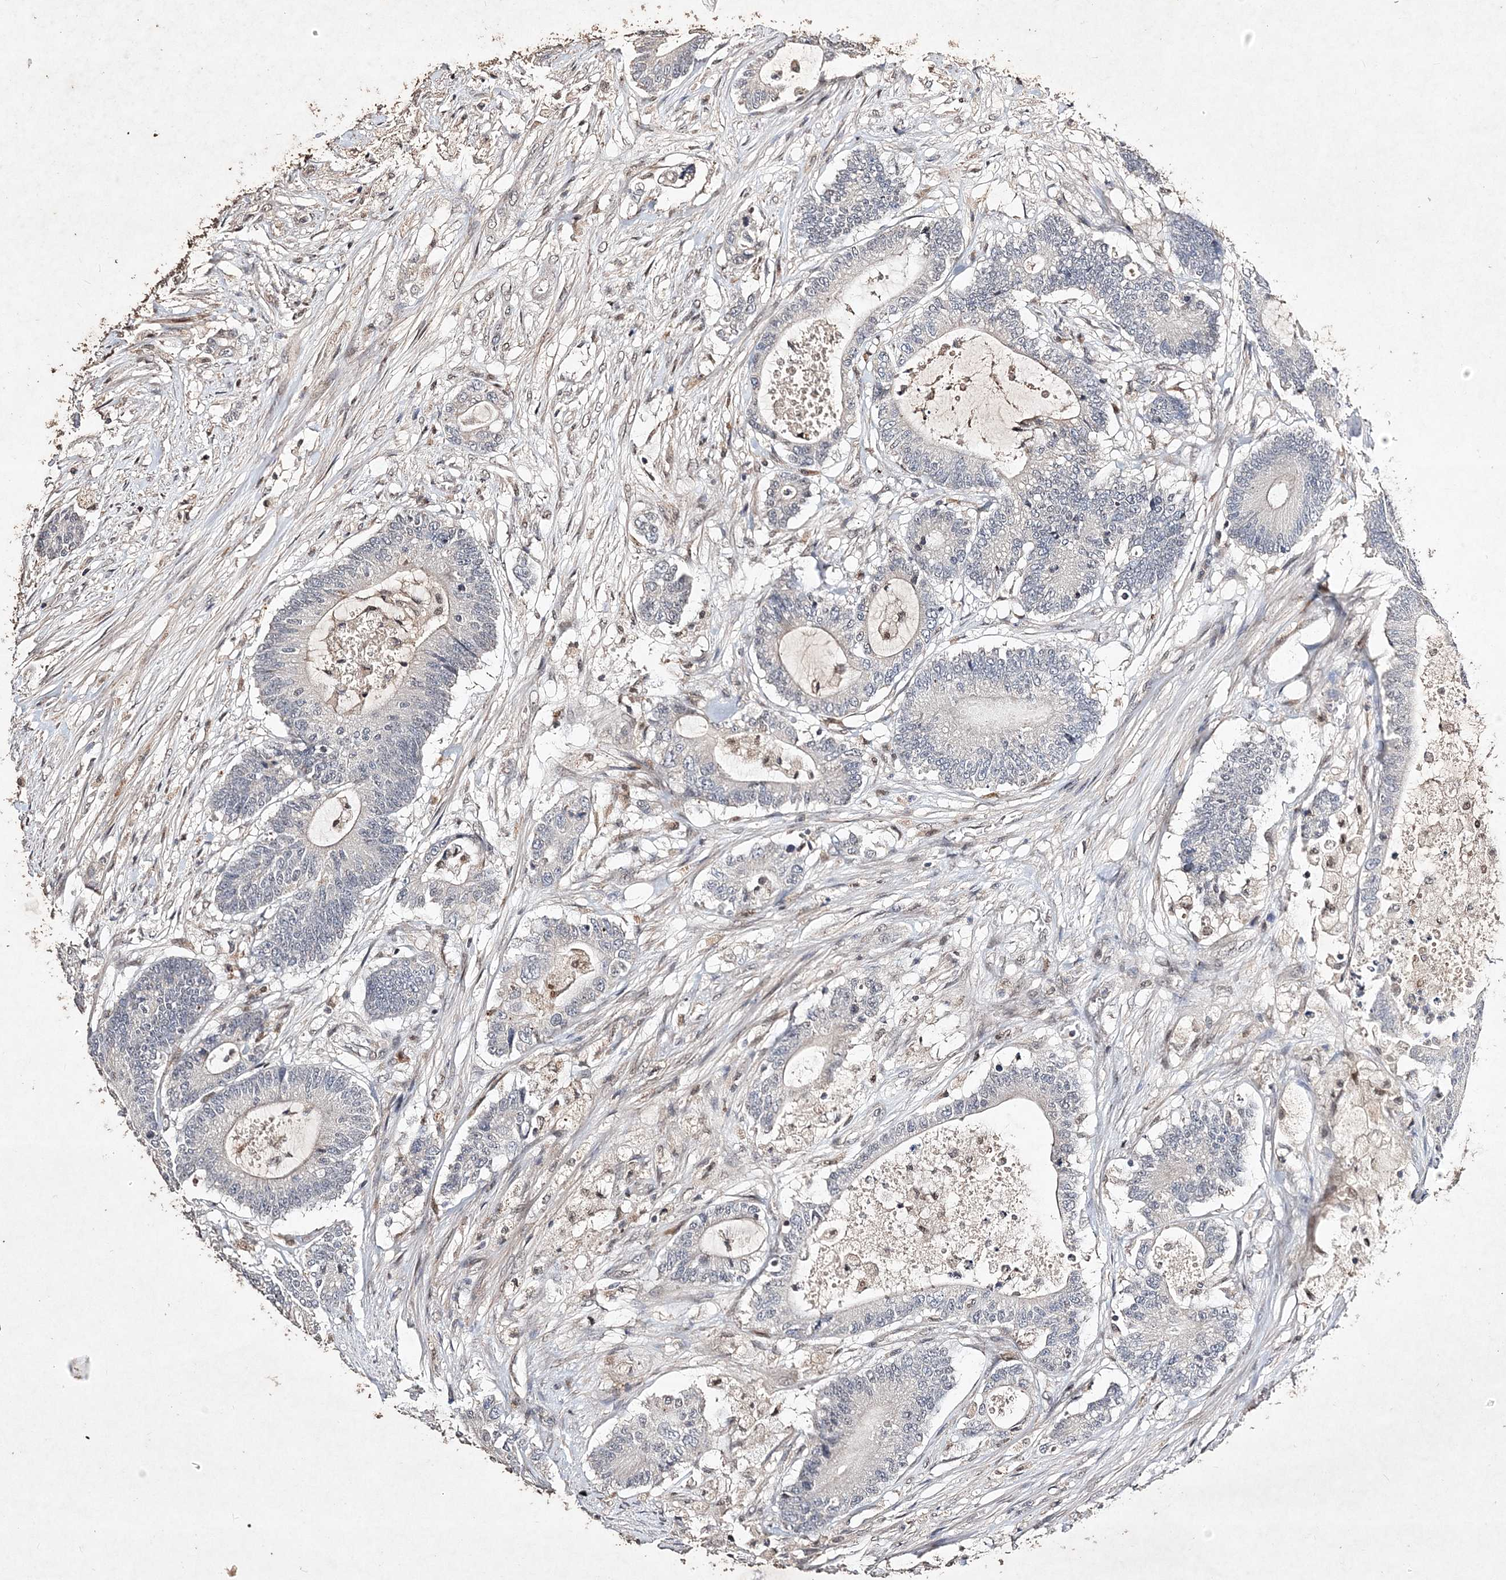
{"staining": {"intensity": "negative", "quantity": "none", "location": "none"}, "tissue": "colorectal cancer", "cell_type": "Tumor cells", "image_type": "cancer", "snomed": [{"axis": "morphology", "description": "Adenocarcinoma, NOS"}, {"axis": "topography", "description": "Colon"}], "caption": "Immunohistochemistry histopathology image of neoplastic tissue: colorectal adenocarcinoma stained with DAB displays no significant protein positivity in tumor cells.", "gene": "C3orf38", "patient": {"sex": "female", "age": 84}}